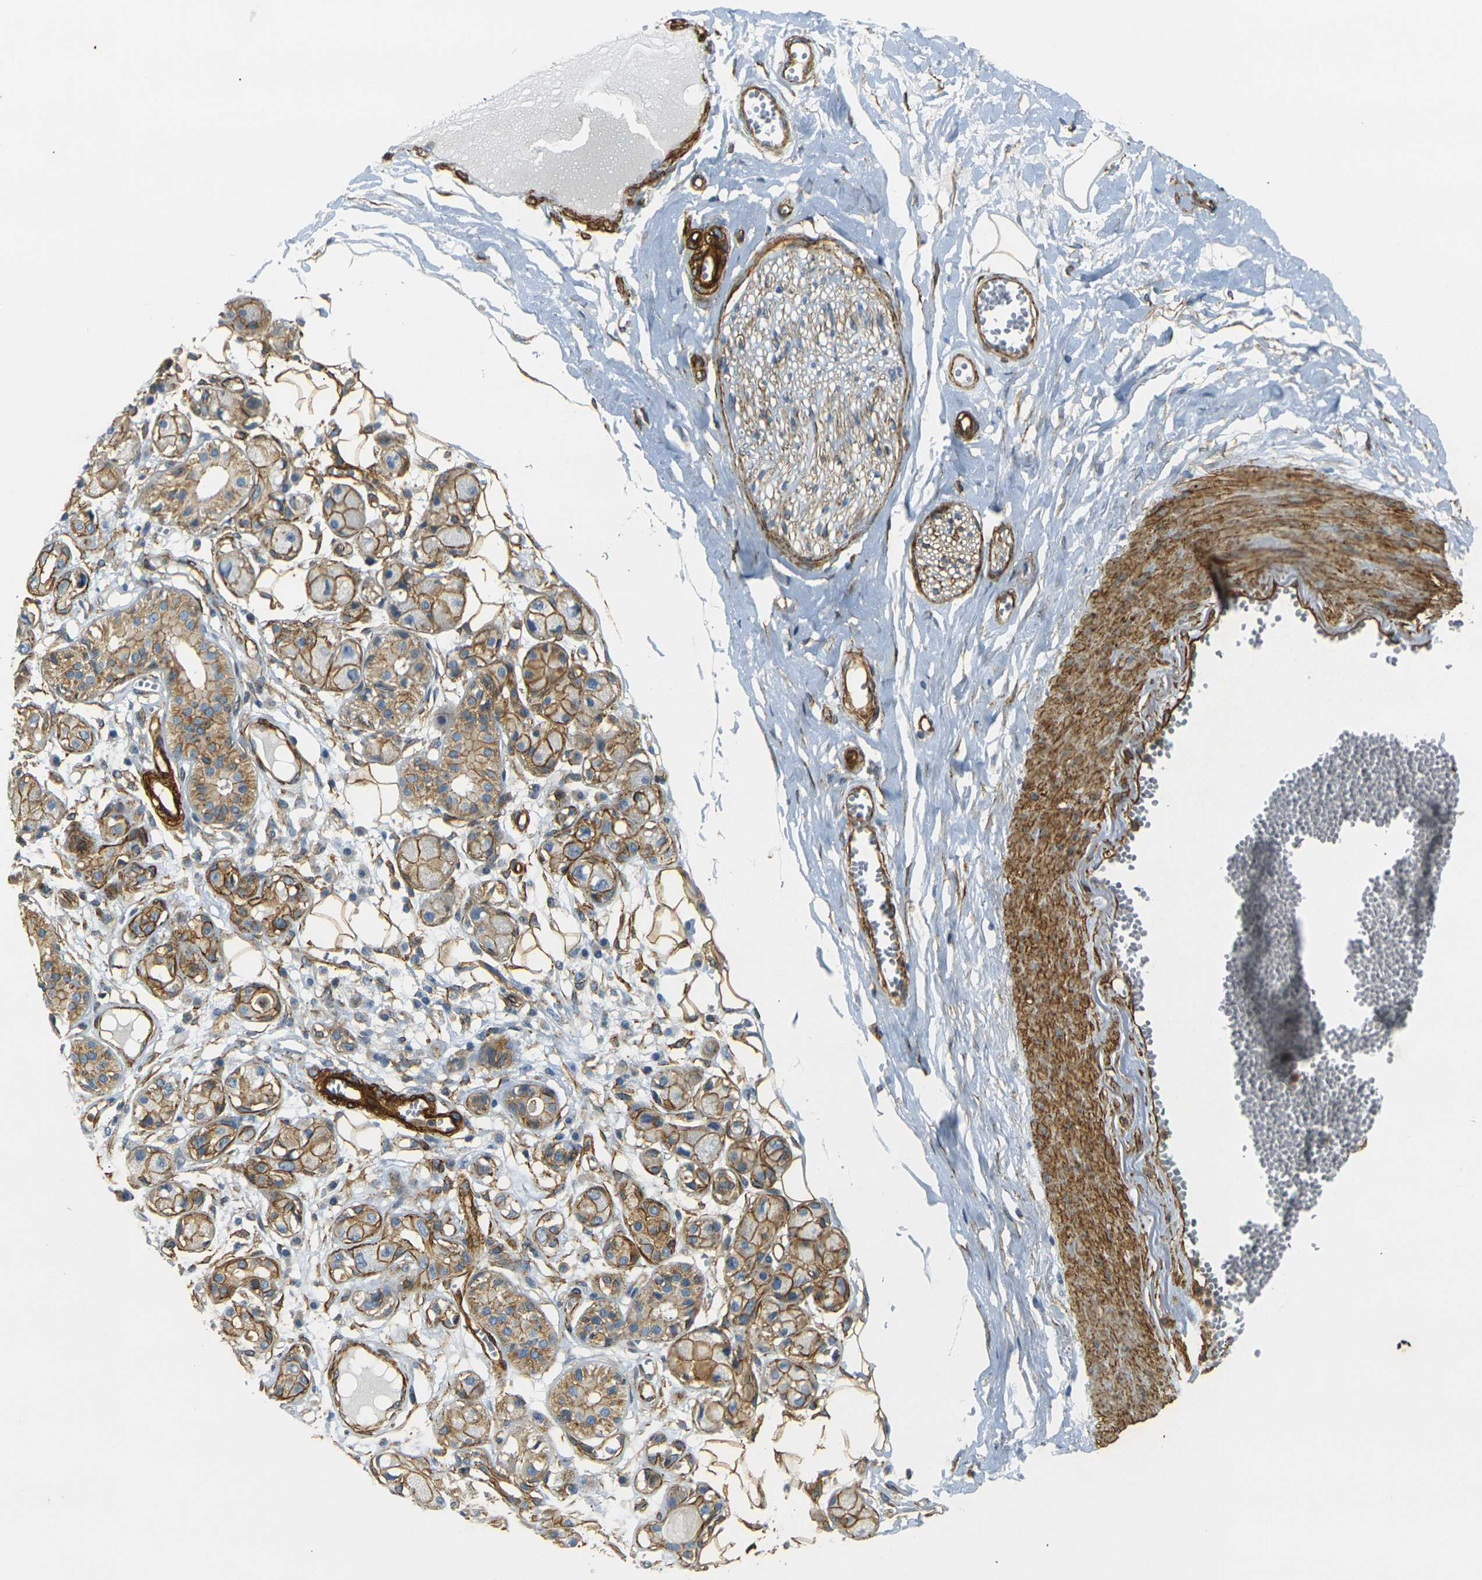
{"staining": {"intensity": "strong", "quantity": ">75%", "location": "cytoplasmic/membranous"}, "tissue": "adipose tissue", "cell_type": "Adipocytes", "image_type": "normal", "snomed": [{"axis": "morphology", "description": "Normal tissue, NOS"}, {"axis": "morphology", "description": "Inflammation, NOS"}, {"axis": "topography", "description": "Salivary gland"}, {"axis": "topography", "description": "Peripheral nerve tissue"}], "caption": "Strong cytoplasmic/membranous positivity is seen in about >75% of adipocytes in normal adipose tissue. The staining was performed using DAB to visualize the protein expression in brown, while the nuclei were stained in blue with hematoxylin (Magnification: 20x).", "gene": "EPHA7", "patient": {"sex": "female", "age": 75}}